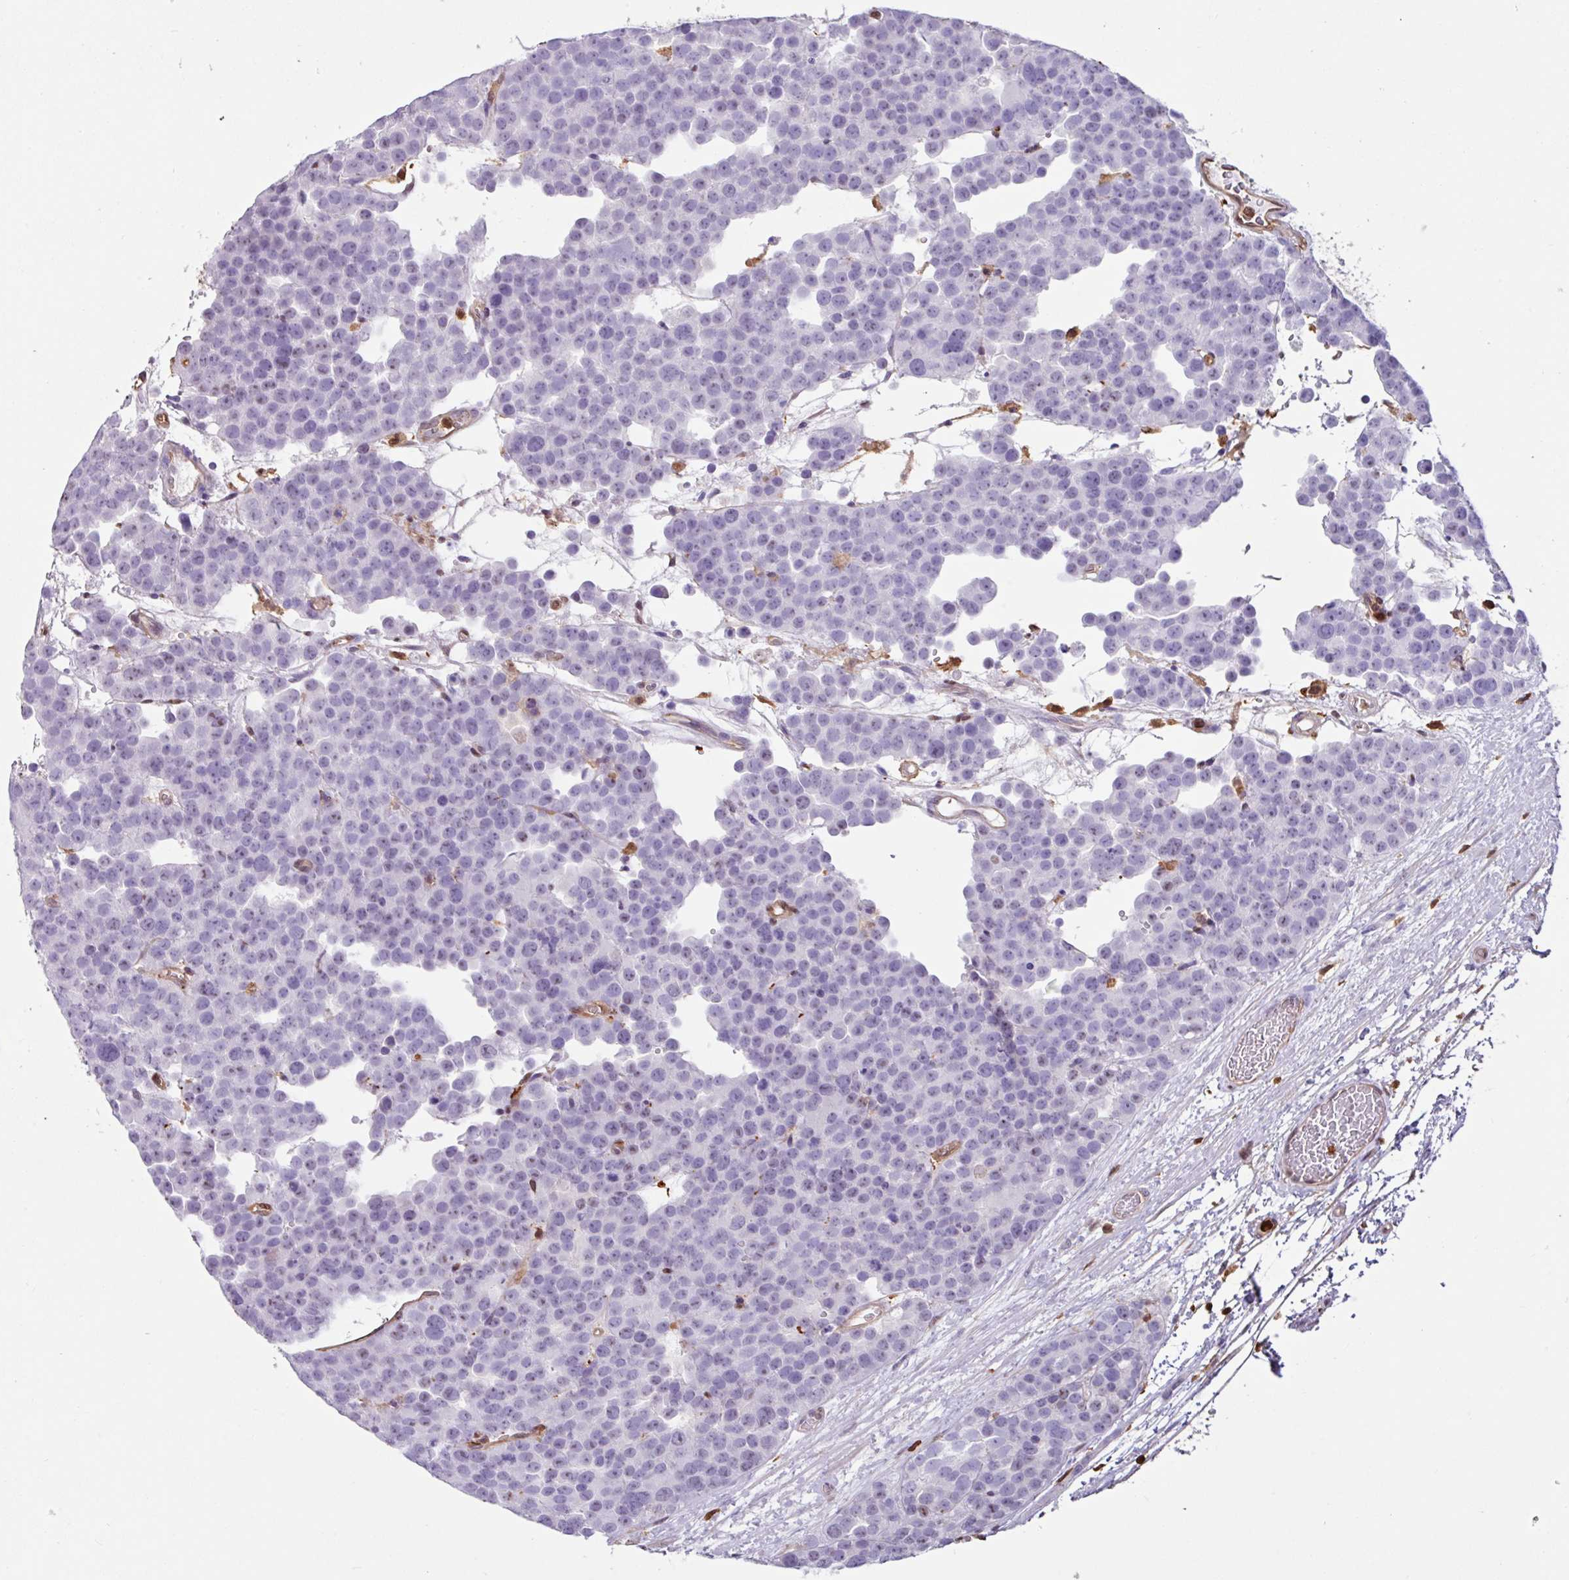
{"staining": {"intensity": "negative", "quantity": "none", "location": "none"}, "tissue": "testis cancer", "cell_type": "Tumor cells", "image_type": "cancer", "snomed": [{"axis": "morphology", "description": "Seminoma, NOS"}, {"axis": "topography", "description": "Testis"}], "caption": "IHC histopathology image of neoplastic tissue: testis cancer stained with DAB (3,3'-diaminobenzidine) exhibits no significant protein positivity in tumor cells.", "gene": "ARHGDIB", "patient": {"sex": "male", "age": 71}}